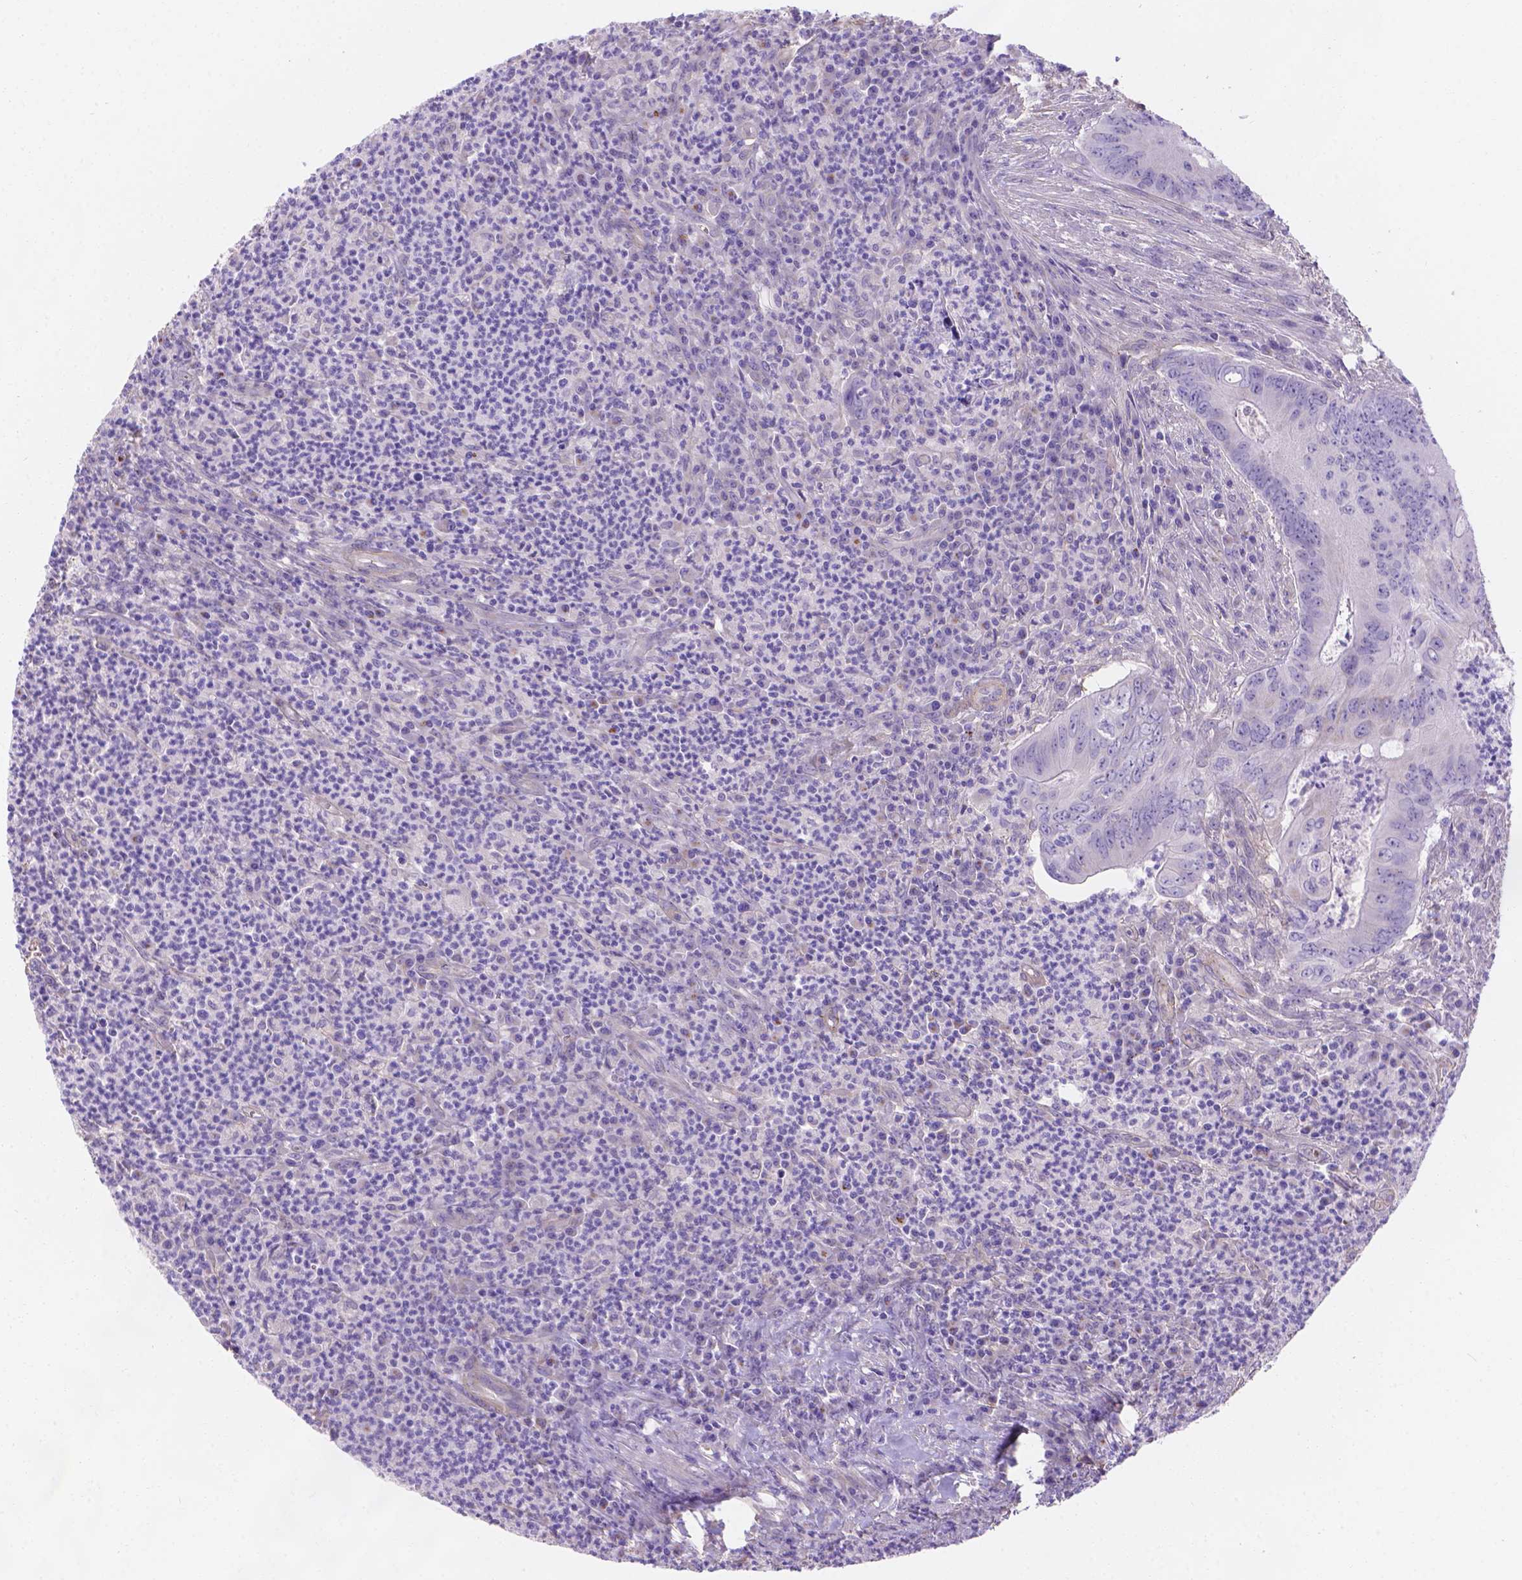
{"staining": {"intensity": "weak", "quantity": "<25%", "location": "cytoplasmic/membranous"}, "tissue": "colorectal cancer", "cell_type": "Tumor cells", "image_type": "cancer", "snomed": [{"axis": "morphology", "description": "Adenocarcinoma, NOS"}, {"axis": "topography", "description": "Colon"}], "caption": "An immunohistochemistry photomicrograph of adenocarcinoma (colorectal) is shown. There is no staining in tumor cells of adenocarcinoma (colorectal). (DAB (3,3'-diaminobenzidine) immunohistochemistry with hematoxylin counter stain).", "gene": "SLC40A1", "patient": {"sex": "female", "age": 74}}